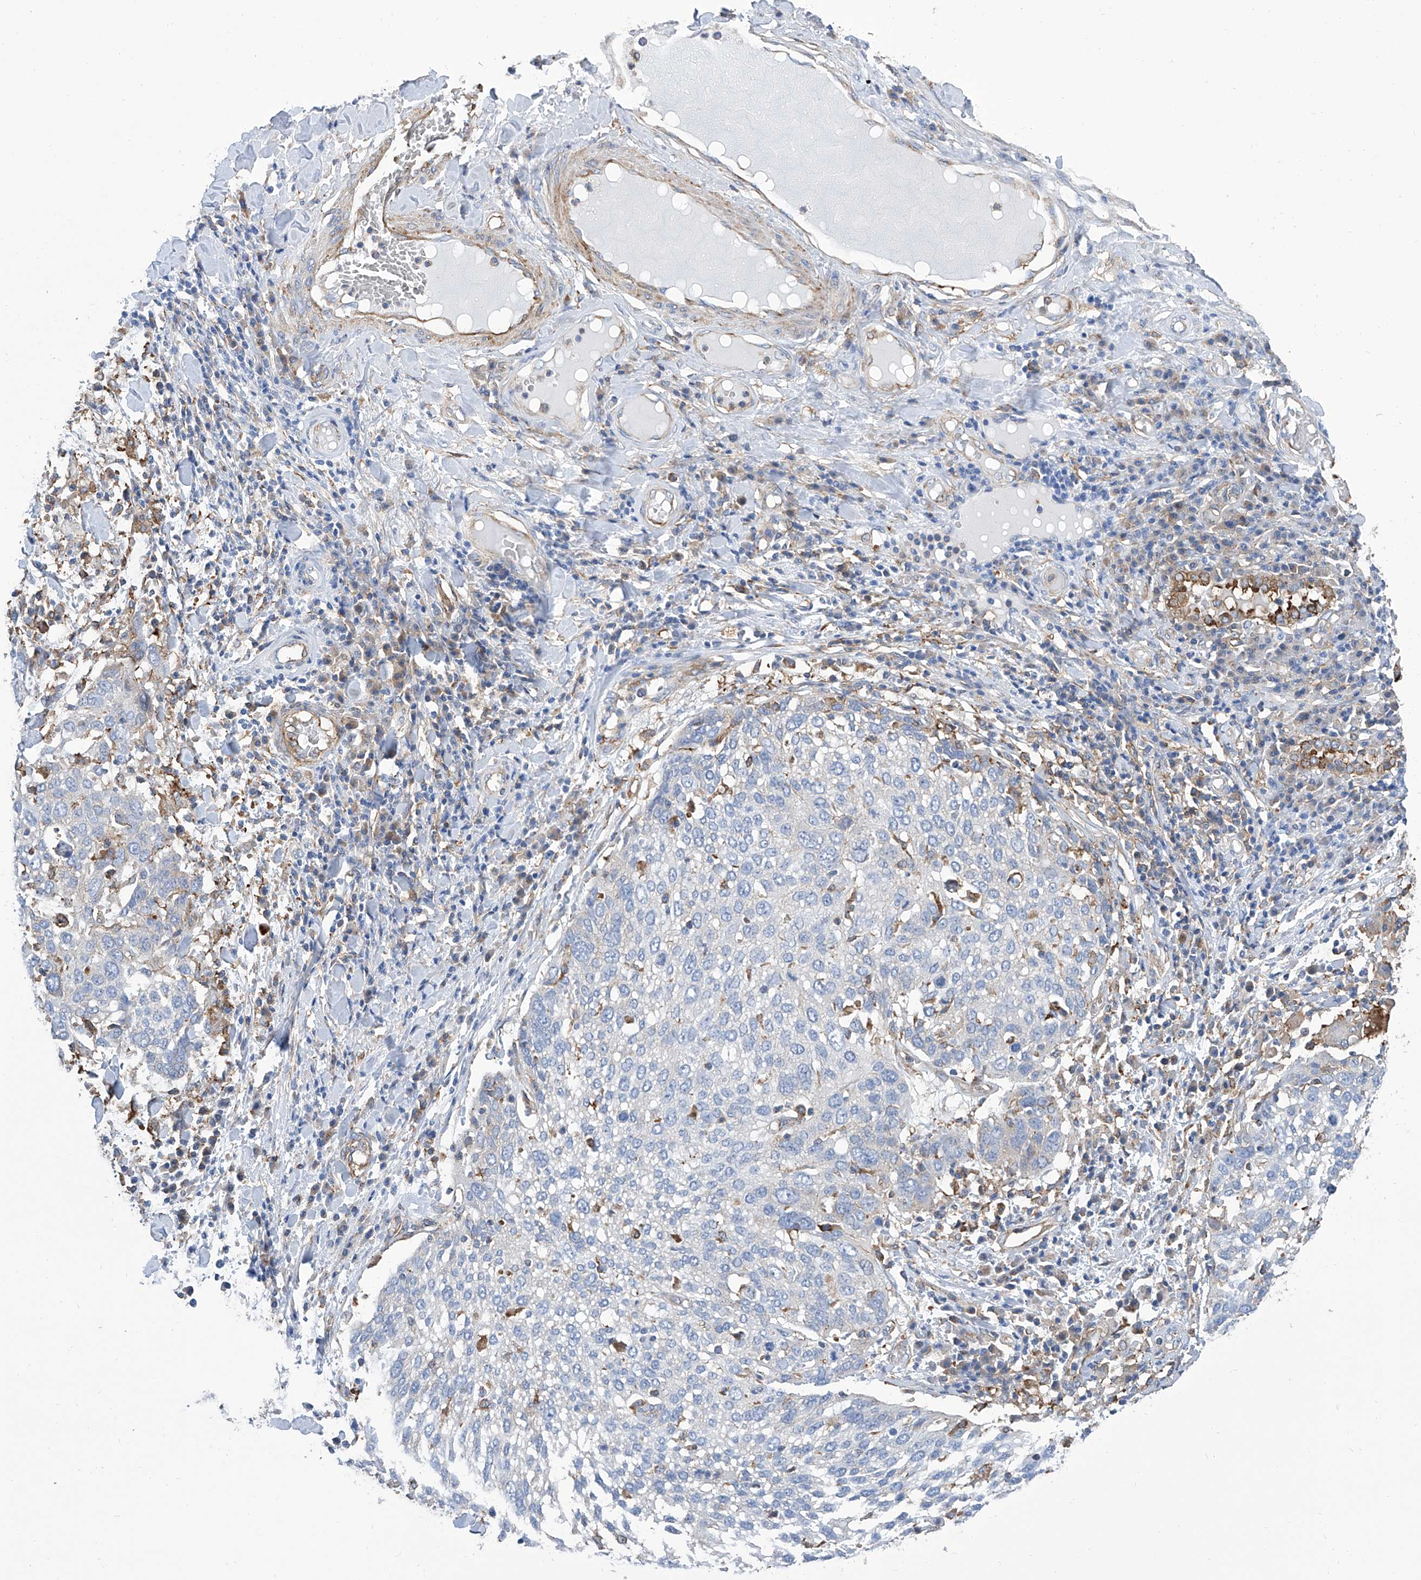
{"staining": {"intensity": "negative", "quantity": "none", "location": "none"}, "tissue": "lung cancer", "cell_type": "Tumor cells", "image_type": "cancer", "snomed": [{"axis": "morphology", "description": "Squamous cell carcinoma, NOS"}, {"axis": "topography", "description": "Lung"}], "caption": "Protein analysis of lung squamous cell carcinoma shows no significant expression in tumor cells.", "gene": "GPT", "patient": {"sex": "male", "age": 65}}